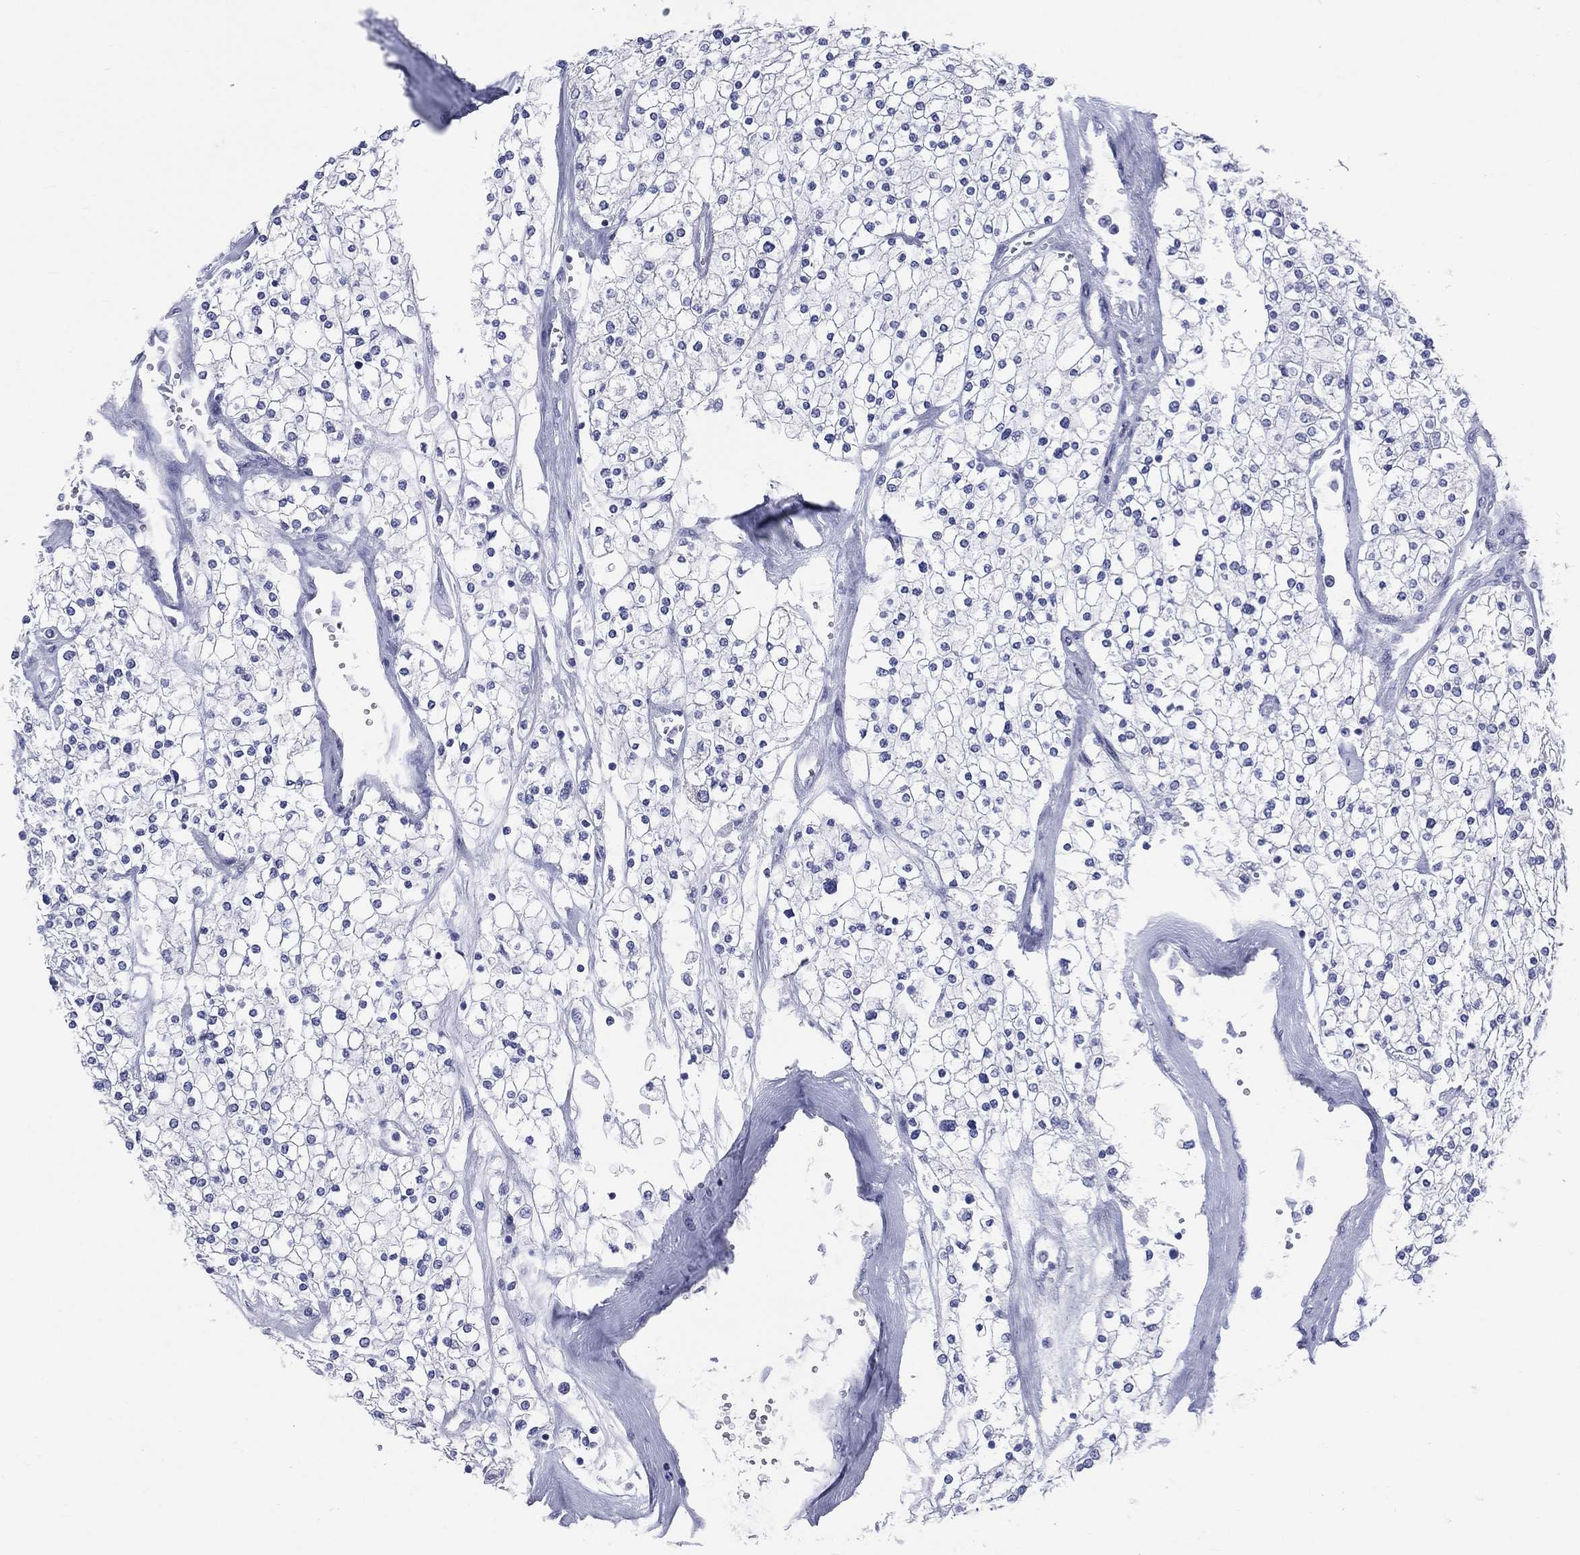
{"staining": {"intensity": "negative", "quantity": "none", "location": "none"}, "tissue": "renal cancer", "cell_type": "Tumor cells", "image_type": "cancer", "snomed": [{"axis": "morphology", "description": "Adenocarcinoma, NOS"}, {"axis": "topography", "description": "Kidney"}], "caption": "Renal cancer stained for a protein using immunohistochemistry exhibits no expression tumor cells.", "gene": "MLLT10", "patient": {"sex": "male", "age": 80}}